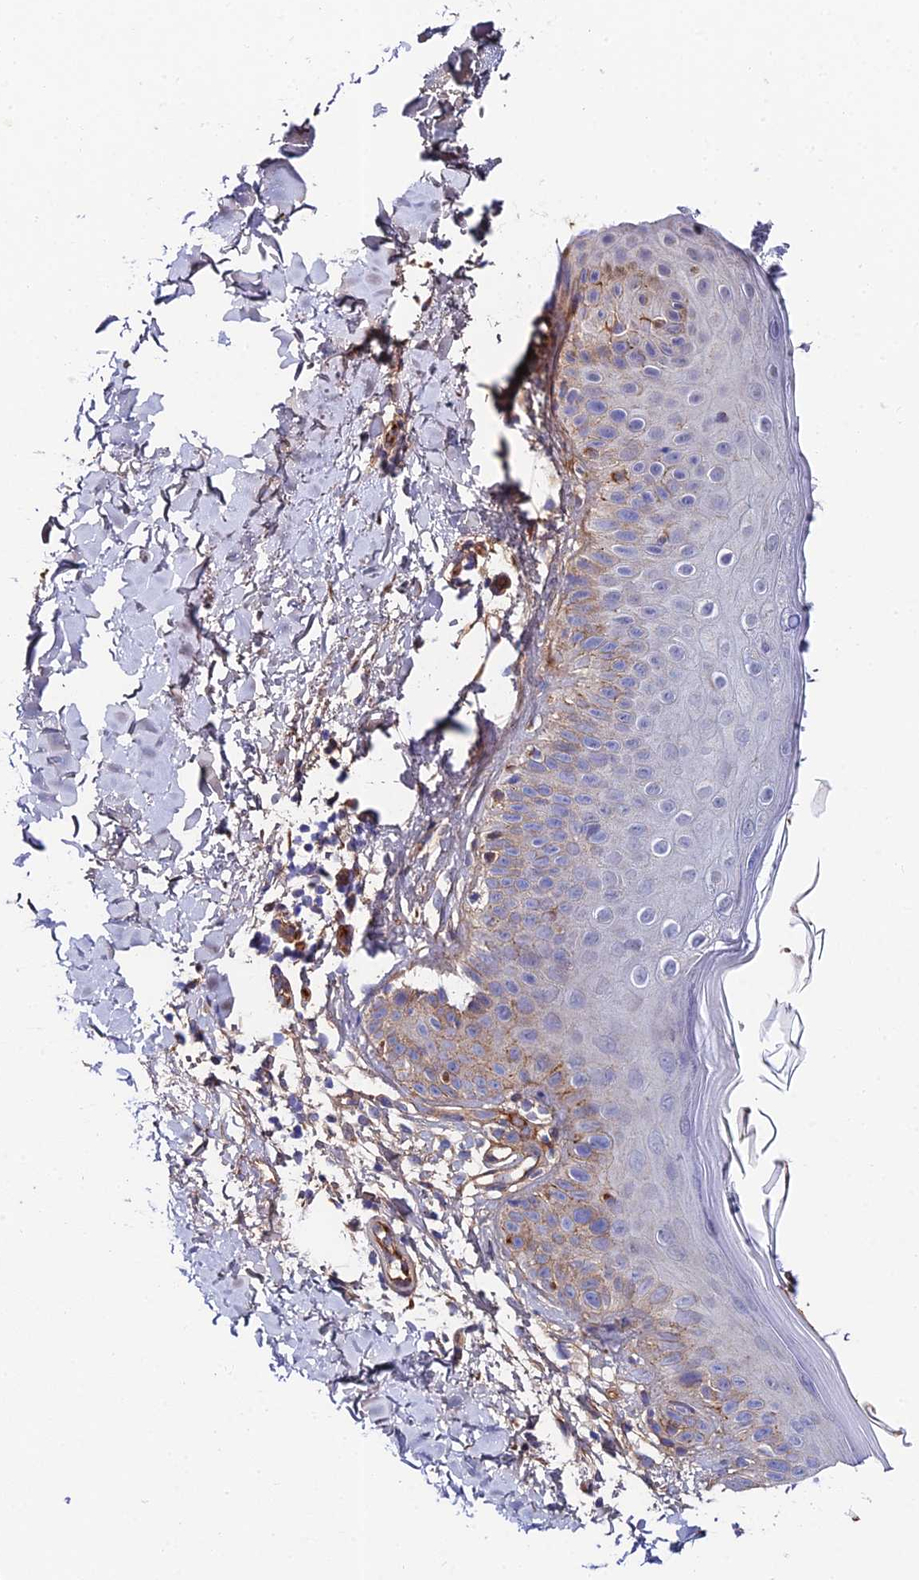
{"staining": {"intensity": "weak", "quantity": ">75%", "location": "cytoplasmic/membranous"}, "tissue": "skin", "cell_type": "Fibroblasts", "image_type": "normal", "snomed": [{"axis": "morphology", "description": "Normal tissue, NOS"}, {"axis": "topography", "description": "Skin"}], "caption": "Protein staining by immunohistochemistry (IHC) displays weak cytoplasmic/membranous positivity in approximately >75% of fibroblasts in benign skin. The staining was performed using DAB (3,3'-diaminobenzidine) to visualize the protein expression in brown, while the nuclei were stained in blue with hematoxylin (Magnification: 20x).", "gene": "ADGRF3", "patient": {"sex": "male", "age": 52}}